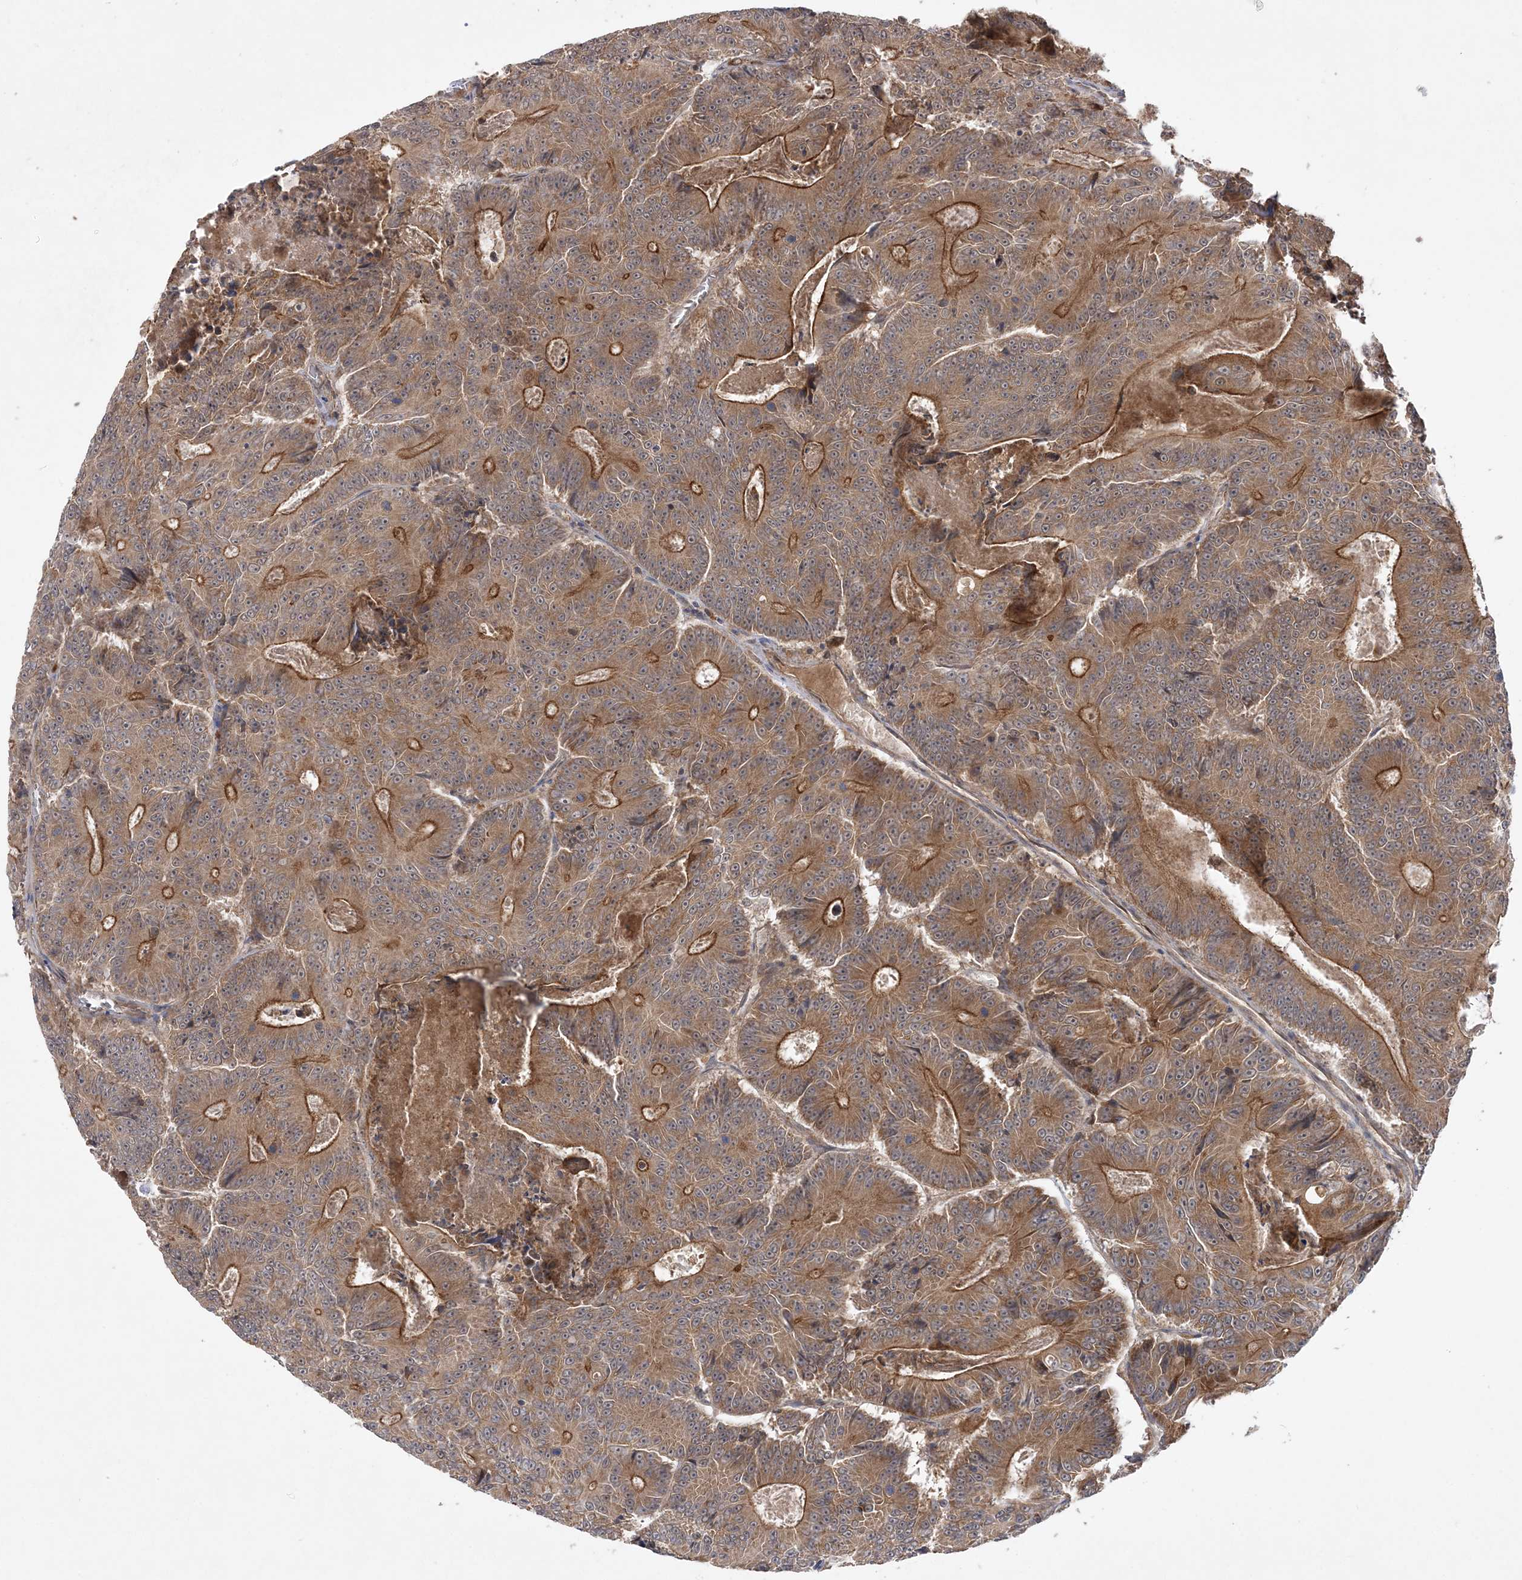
{"staining": {"intensity": "strong", "quantity": "25%-75%", "location": "cytoplasmic/membranous"}, "tissue": "colorectal cancer", "cell_type": "Tumor cells", "image_type": "cancer", "snomed": [{"axis": "morphology", "description": "Adenocarcinoma, NOS"}, {"axis": "topography", "description": "Colon"}], "caption": "Immunohistochemical staining of colorectal cancer exhibits high levels of strong cytoplasmic/membranous protein expression in approximately 25%-75% of tumor cells.", "gene": "MMADHC", "patient": {"sex": "male", "age": 83}}